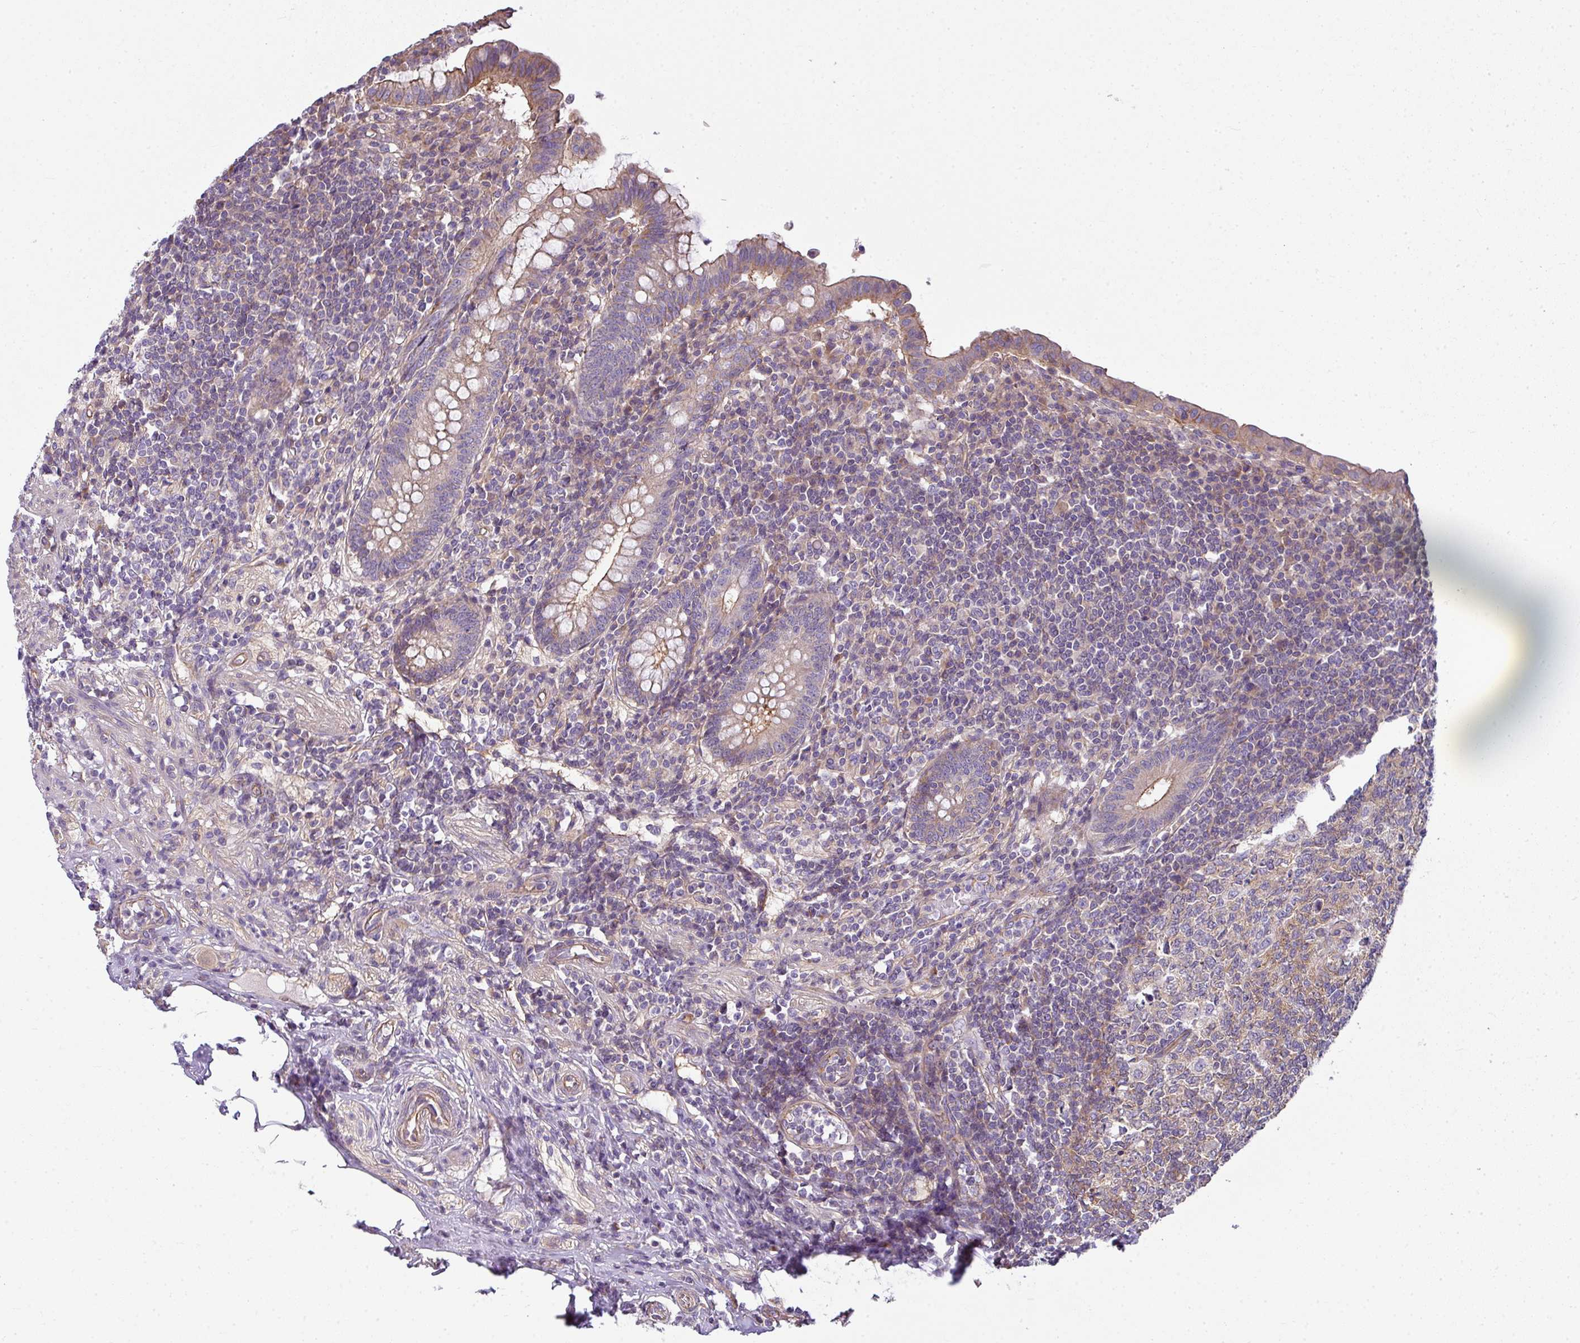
{"staining": {"intensity": "weak", "quantity": "25%-75%", "location": "cytoplasmic/membranous"}, "tissue": "appendix", "cell_type": "Glandular cells", "image_type": "normal", "snomed": [{"axis": "morphology", "description": "Normal tissue, NOS"}, {"axis": "topography", "description": "Appendix"}], "caption": "A brown stain labels weak cytoplasmic/membranous expression of a protein in glandular cells of unremarkable appendix.", "gene": "PALS2", "patient": {"sex": "male", "age": 83}}